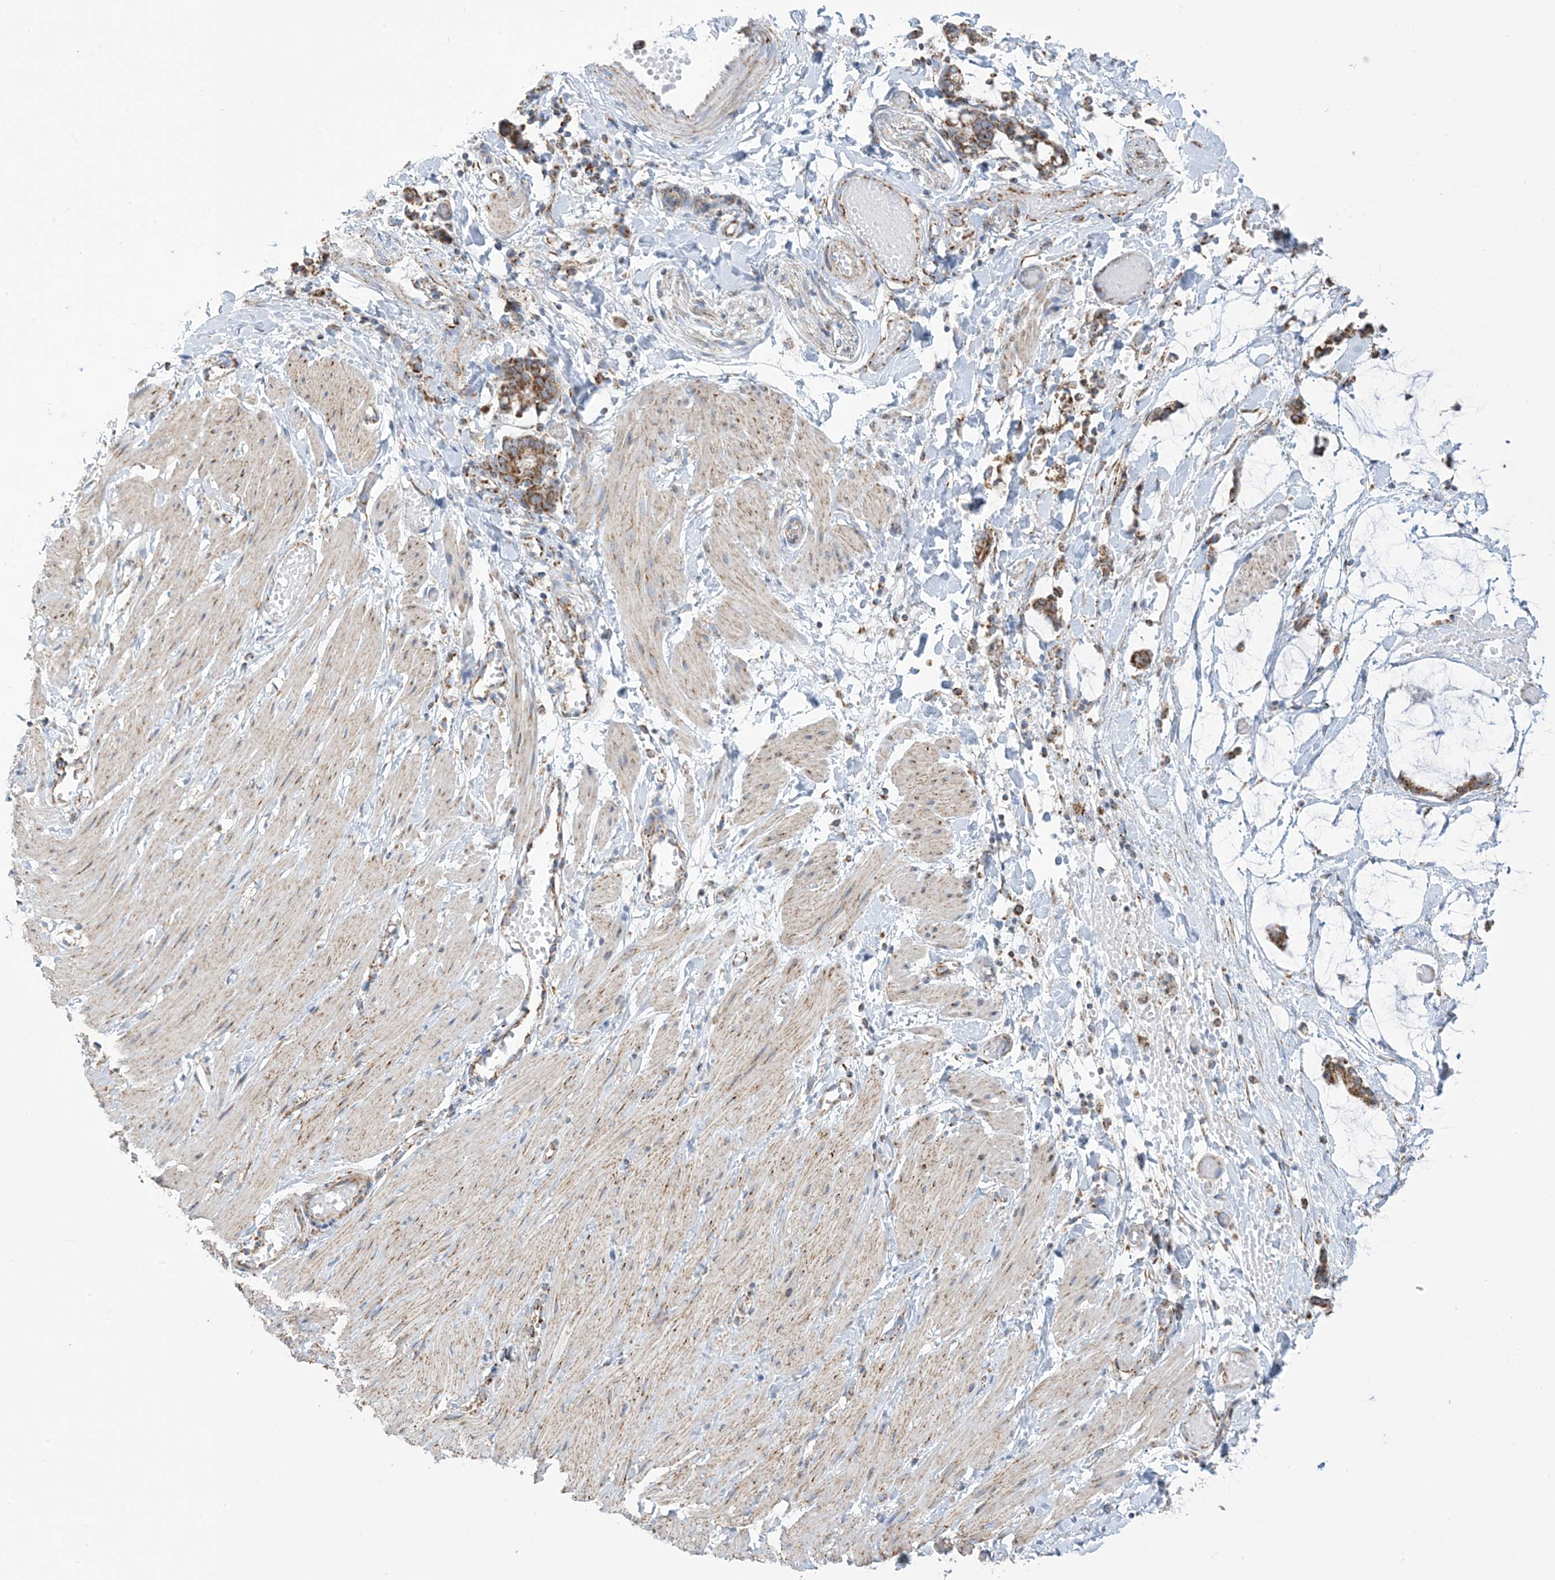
{"staining": {"intensity": "weak", "quantity": "25%-75%", "location": "cytoplasmic/membranous"}, "tissue": "adipose tissue", "cell_type": "Adipocytes", "image_type": "normal", "snomed": [{"axis": "morphology", "description": "Normal tissue, NOS"}, {"axis": "morphology", "description": "Adenocarcinoma, NOS"}, {"axis": "topography", "description": "Colon"}, {"axis": "topography", "description": "Peripheral nerve tissue"}], "caption": "There is low levels of weak cytoplasmic/membranous staining in adipocytes of unremarkable adipose tissue, as demonstrated by immunohistochemical staining (brown color).", "gene": "SAMM50", "patient": {"sex": "male", "age": 14}}